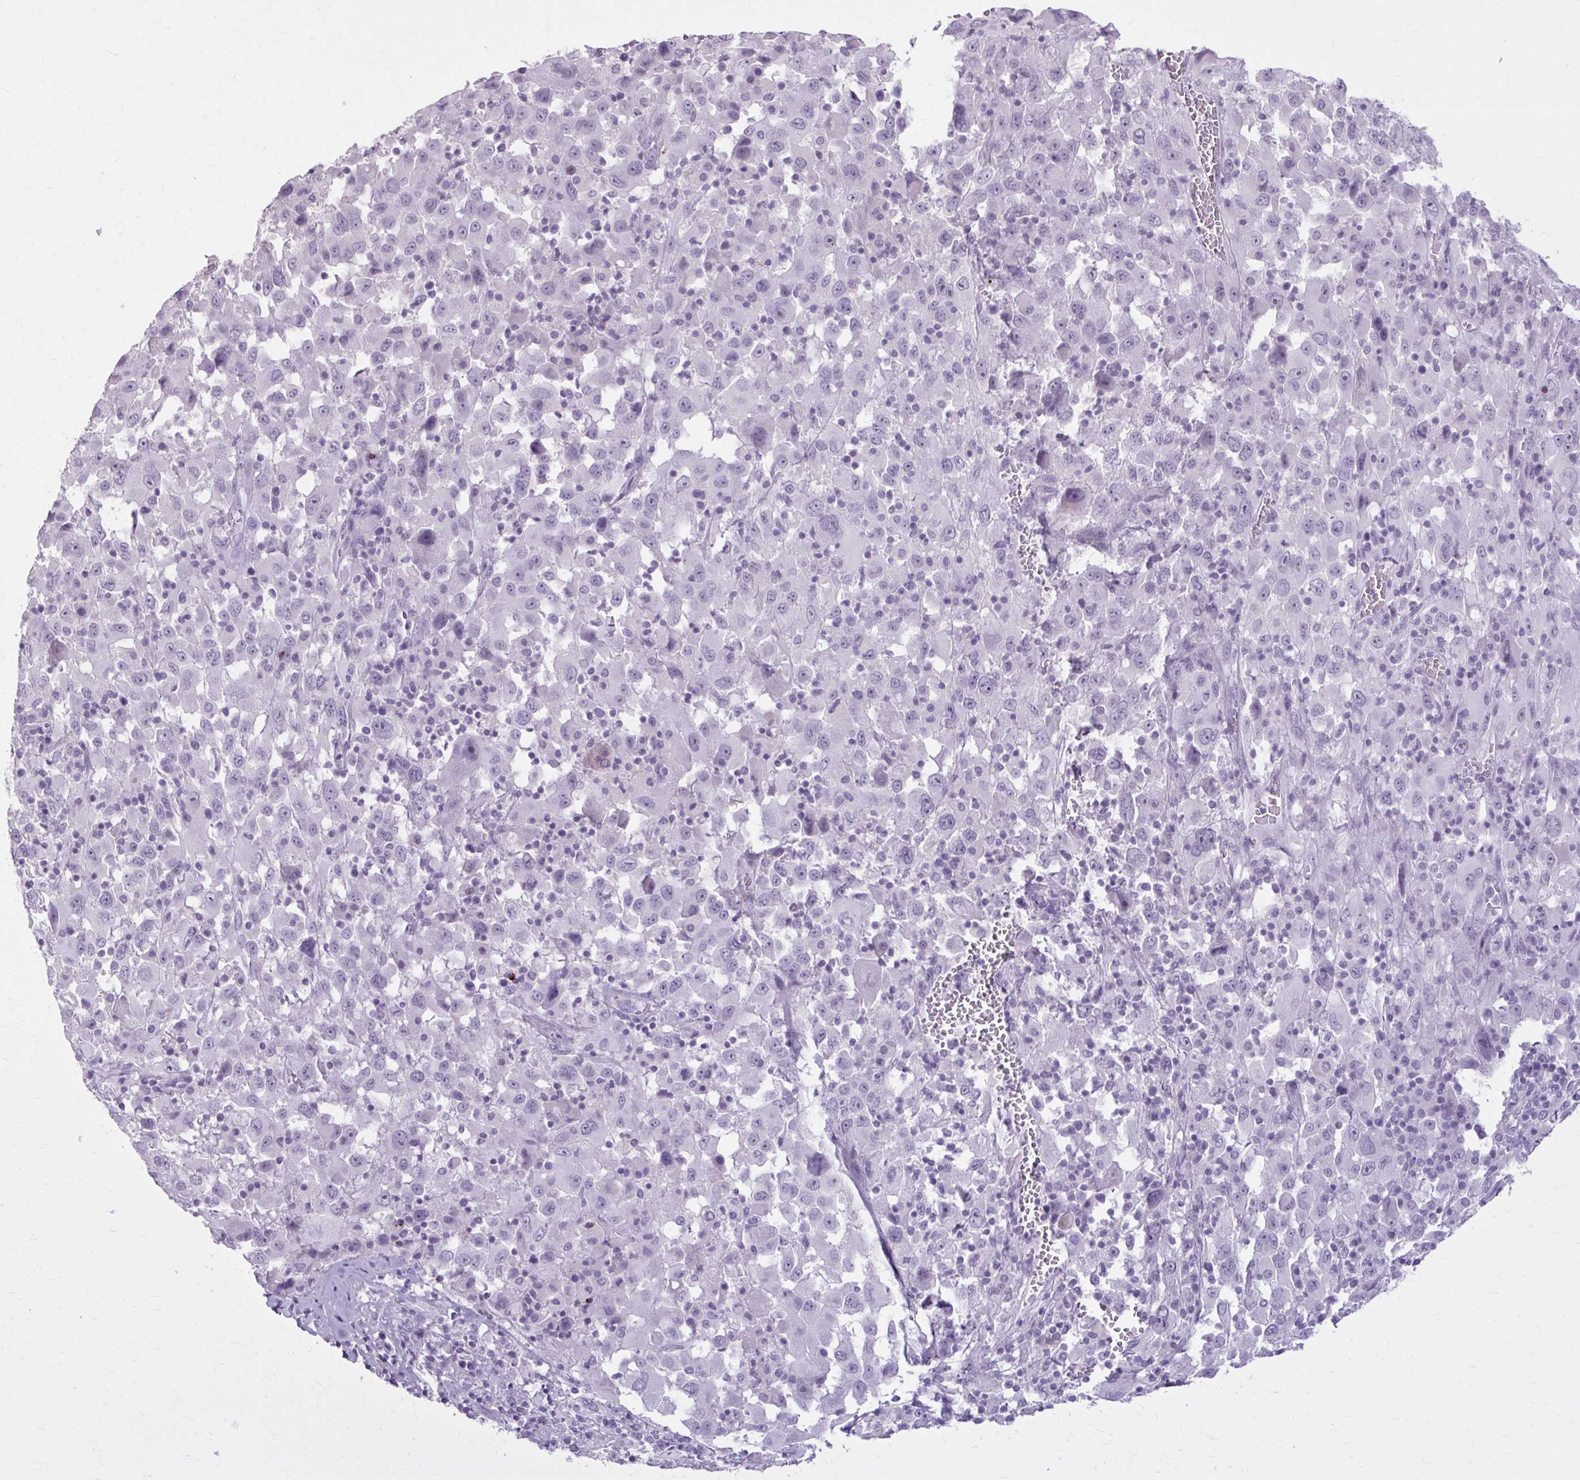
{"staining": {"intensity": "negative", "quantity": "none", "location": "none"}, "tissue": "melanoma", "cell_type": "Tumor cells", "image_type": "cancer", "snomed": [{"axis": "morphology", "description": "Malignant melanoma, Metastatic site"}, {"axis": "topography", "description": "Soft tissue"}], "caption": "A high-resolution image shows immunohistochemistry staining of malignant melanoma (metastatic site), which reveals no significant expression in tumor cells.", "gene": "OR4B1", "patient": {"sex": "male", "age": 50}}